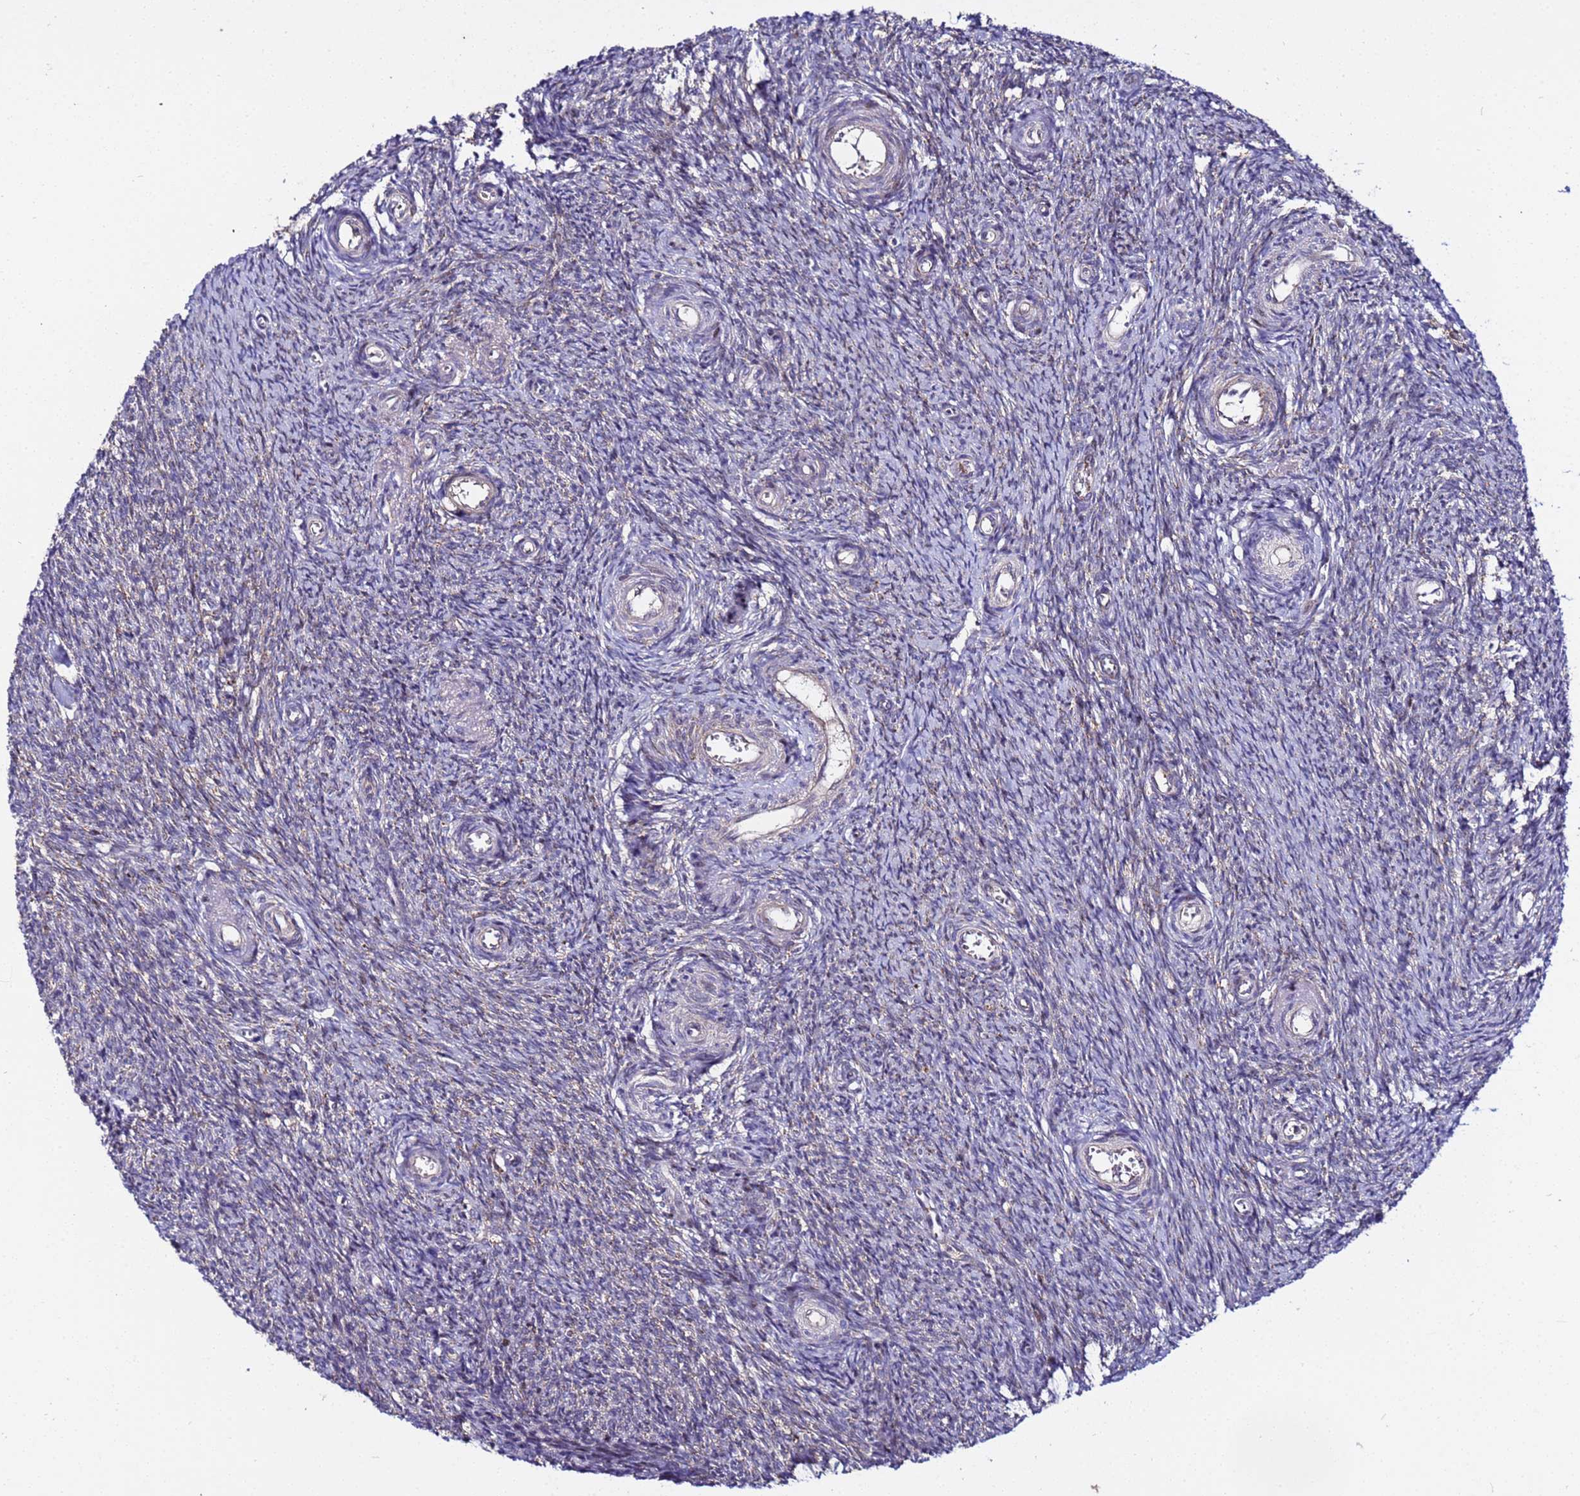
{"staining": {"intensity": "weak", "quantity": "25%-75%", "location": "cytoplasmic/membranous"}, "tissue": "ovary", "cell_type": "Ovarian stroma cells", "image_type": "normal", "snomed": [{"axis": "morphology", "description": "Normal tissue, NOS"}, {"axis": "topography", "description": "Ovary"}], "caption": "Approximately 25%-75% of ovarian stroma cells in benign ovary exhibit weak cytoplasmic/membranous protein staining as visualized by brown immunohistochemical staining.", "gene": "PLXDC2", "patient": {"sex": "female", "age": 44}}